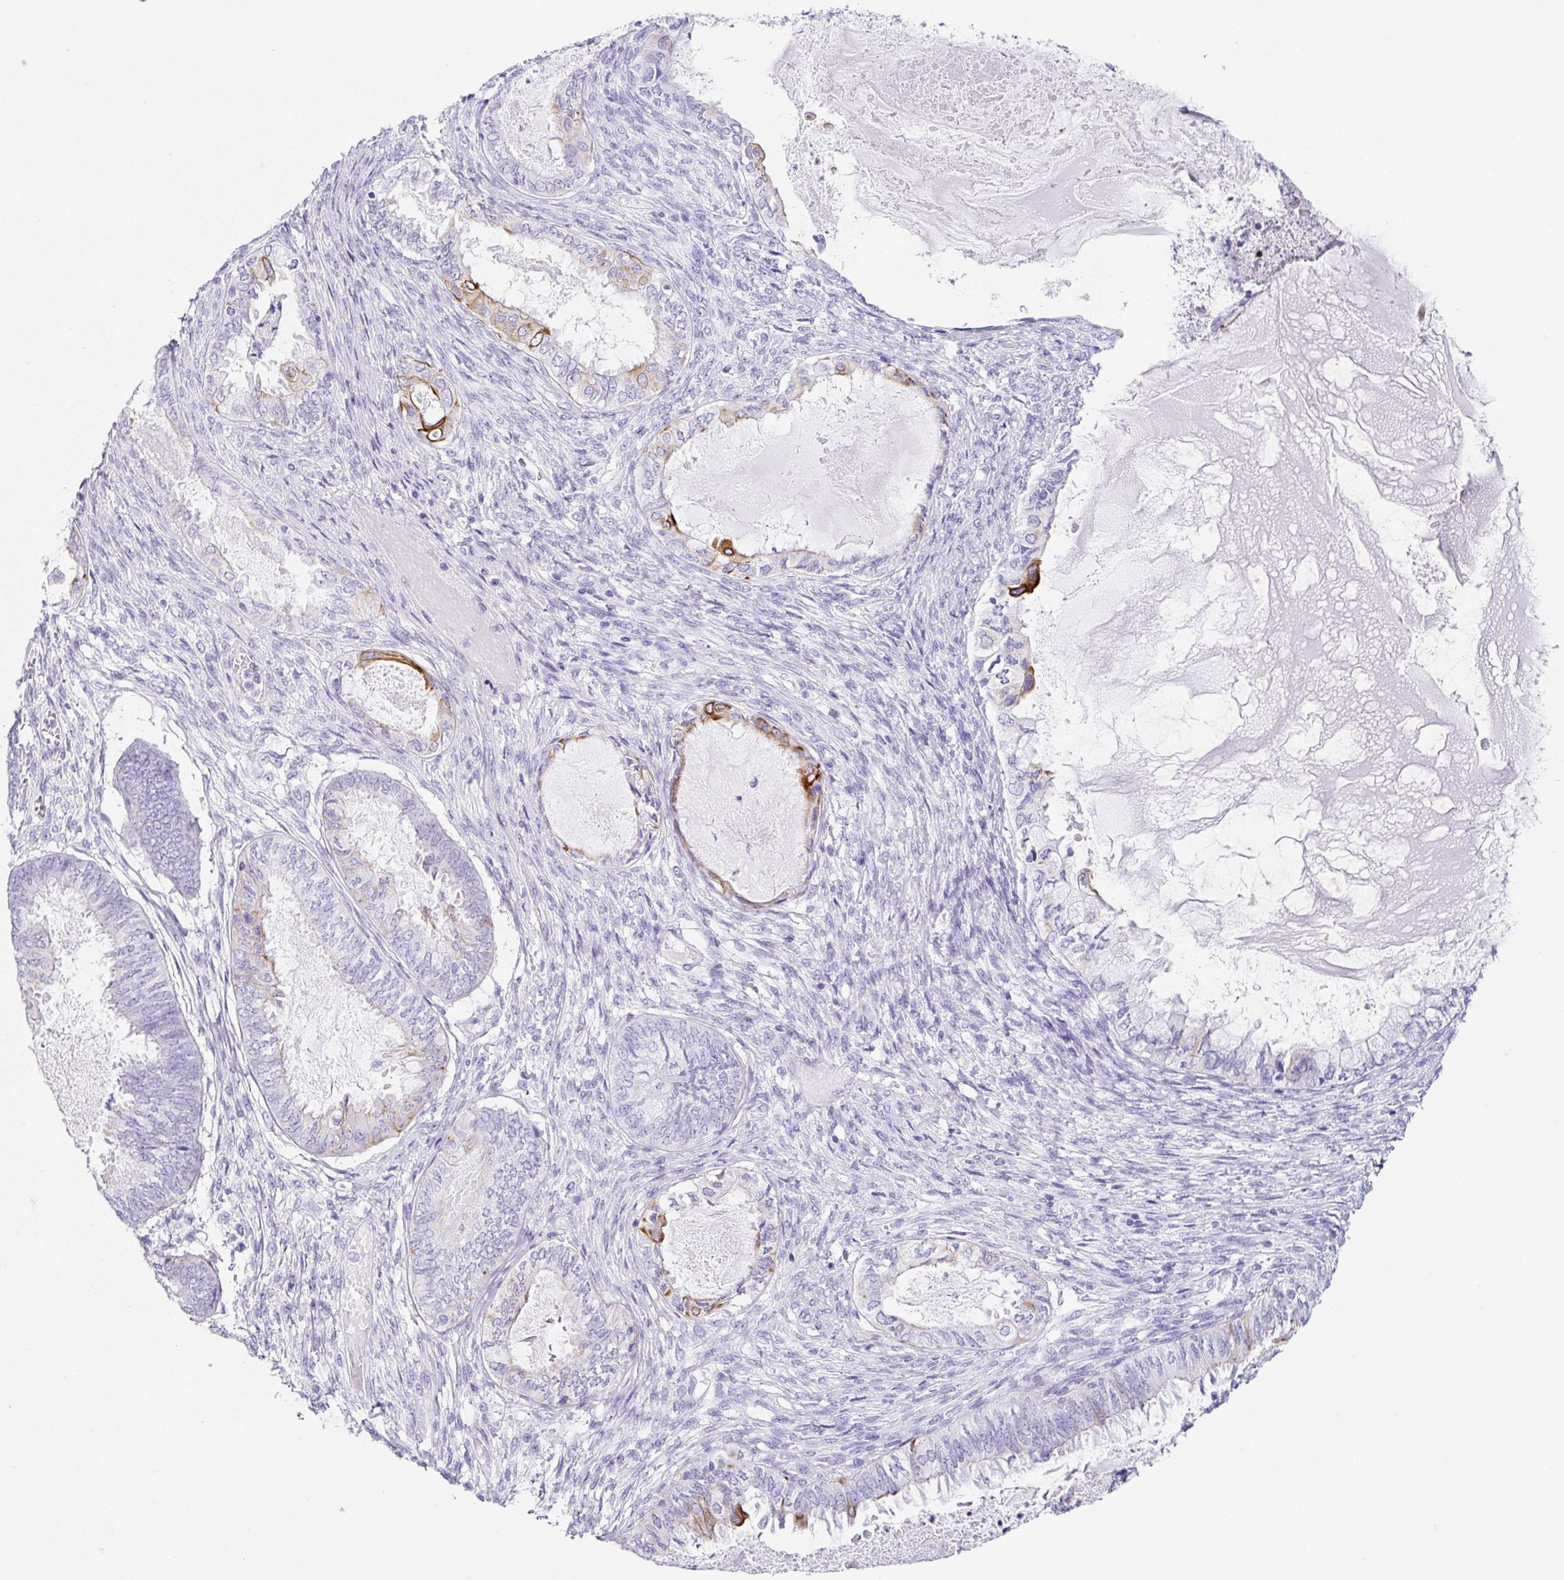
{"staining": {"intensity": "strong", "quantity": "<25%", "location": "cytoplasmic/membranous"}, "tissue": "ovarian cancer", "cell_type": "Tumor cells", "image_type": "cancer", "snomed": [{"axis": "morphology", "description": "Carcinoma, endometroid"}, {"axis": "topography", "description": "Ovary"}], "caption": "IHC histopathology image of ovarian endometroid carcinoma stained for a protein (brown), which demonstrates medium levels of strong cytoplasmic/membranous expression in approximately <25% of tumor cells.", "gene": "CLDND2", "patient": {"sex": "female", "age": 70}}